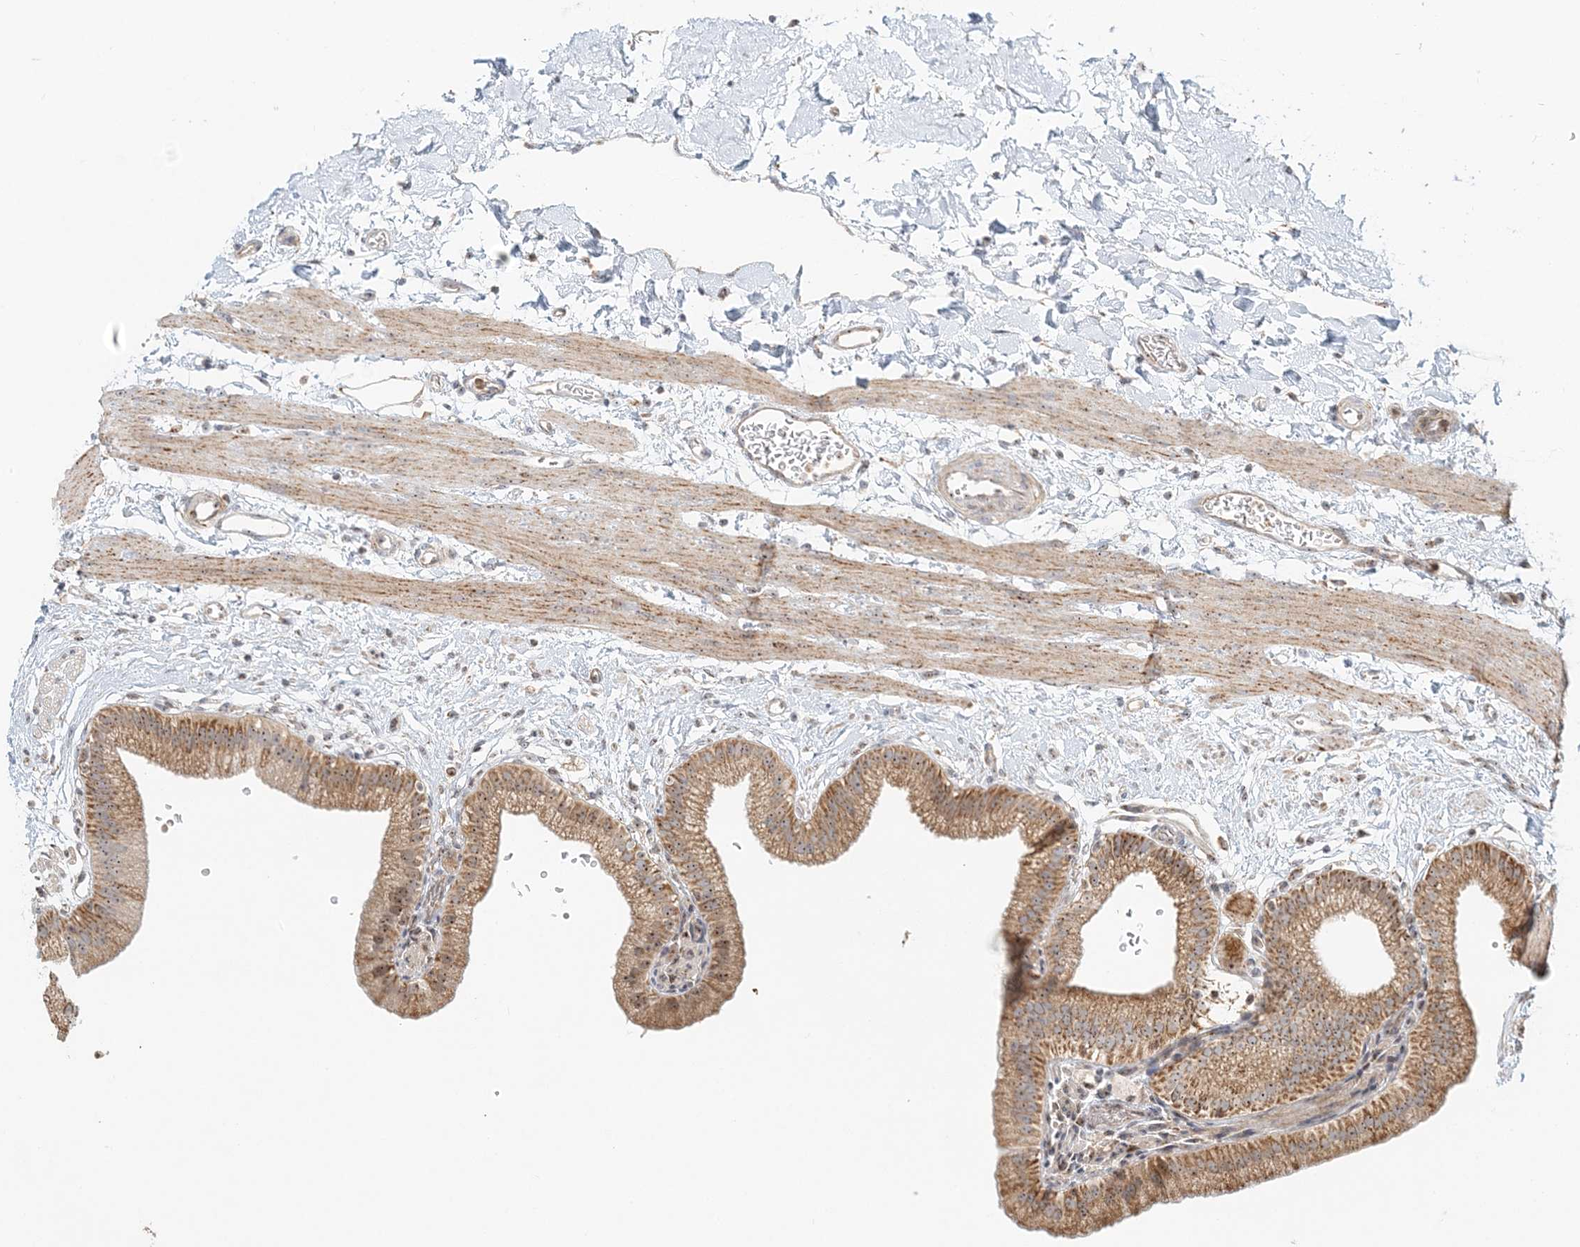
{"staining": {"intensity": "moderate", "quantity": ">75%", "location": "cytoplasmic/membranous,nuclear"}, "tissue": "gallbladder", "cell_type": "Glandular cells", "image_type": "normal", "snomed": [{"axis": "morphology", "description": "Normal tissue, NOS"}, {"axis": "topography", "description": "Gallbladder"}], "caption": "Moderate cytoplasmic/membranous,nuclear protein expression is present in approximately >75% of glandular cells in gallbladder. (DAB (3,3'-diaminobenzidine) = brown stain, brightfield microscopy at high magnification).", "gene": "UBE2F", "patient": {"sex": "male", "age": 55}}